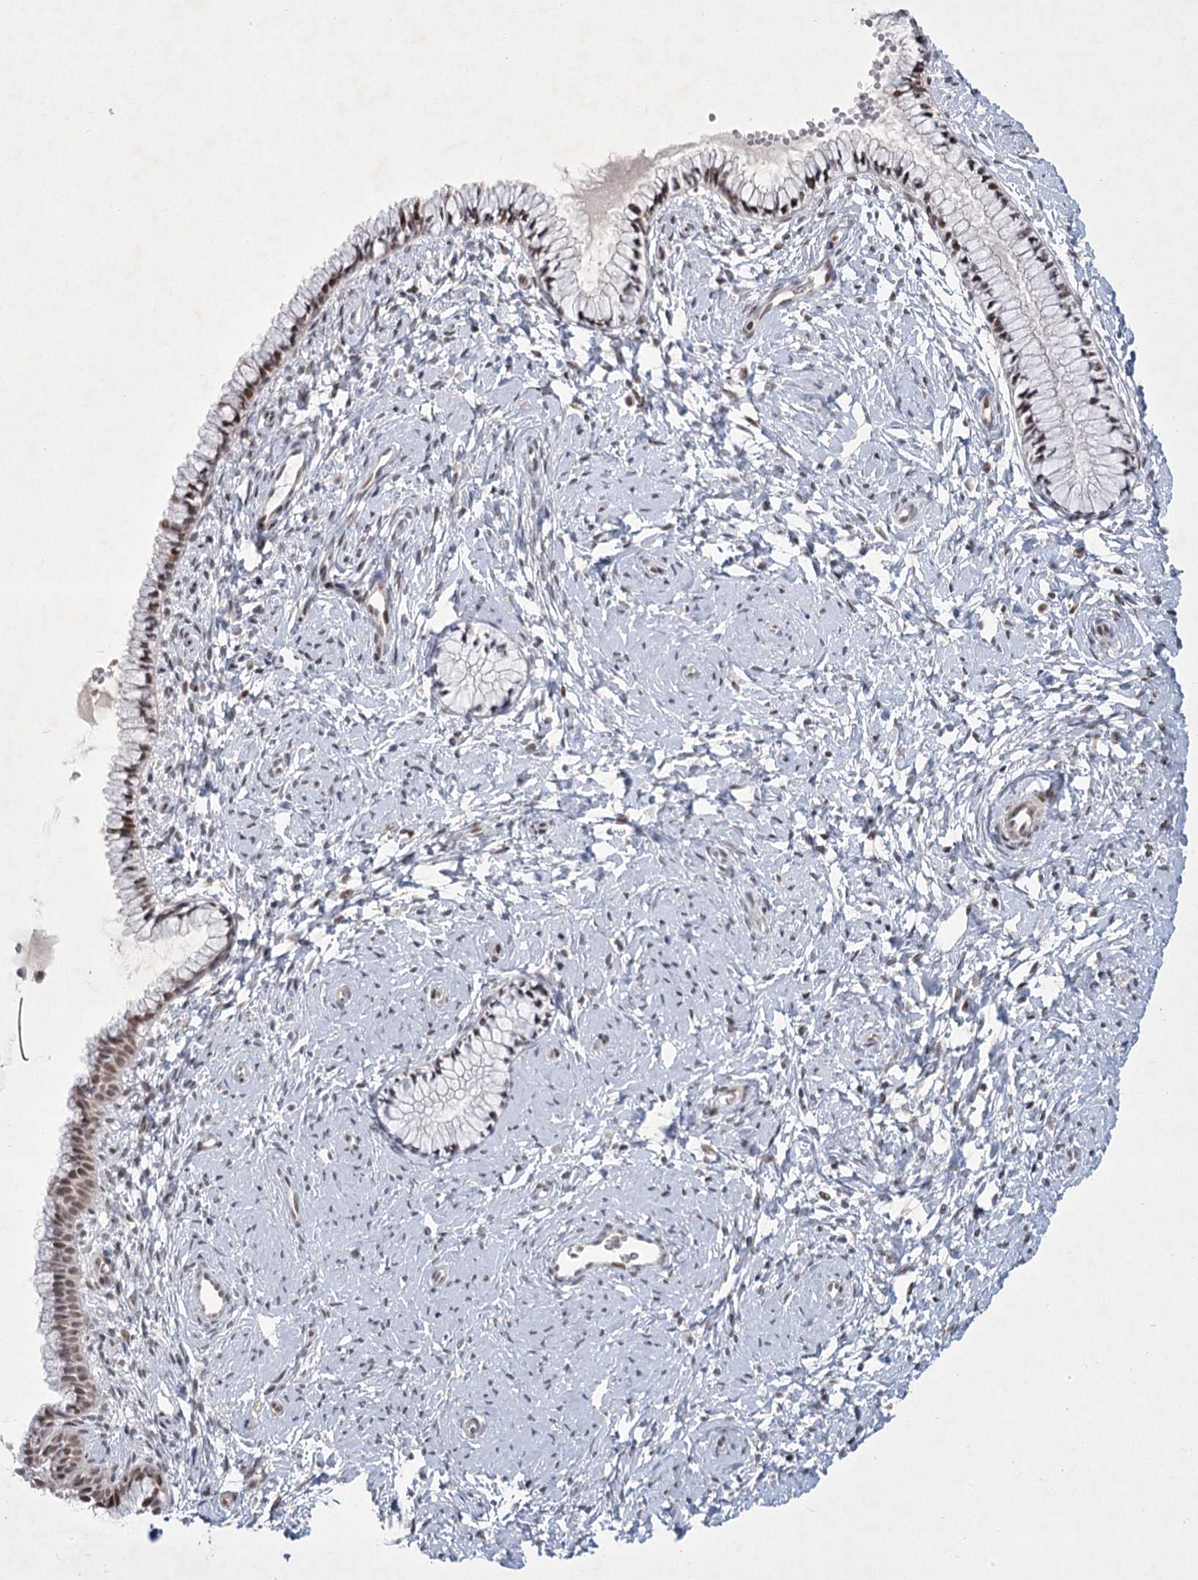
{"staining": {"intensity": "moderate", "quantity": ">75%", "location": "nuclear"}, "tissue": "cervix", "cell_type": "Glandular cells", "image_type": "normal", "snomed": [{"axis": "morphology", "description": "Normal tissue, NOS"}, {"axis": "topography", "description": "Cervix"}], "caption": "Normal cervix reveals moderate nuclear expression in approximately >75% of glandular cells.", "gene": "CIB4", "patient": {"sex": "female", "age": 33}}